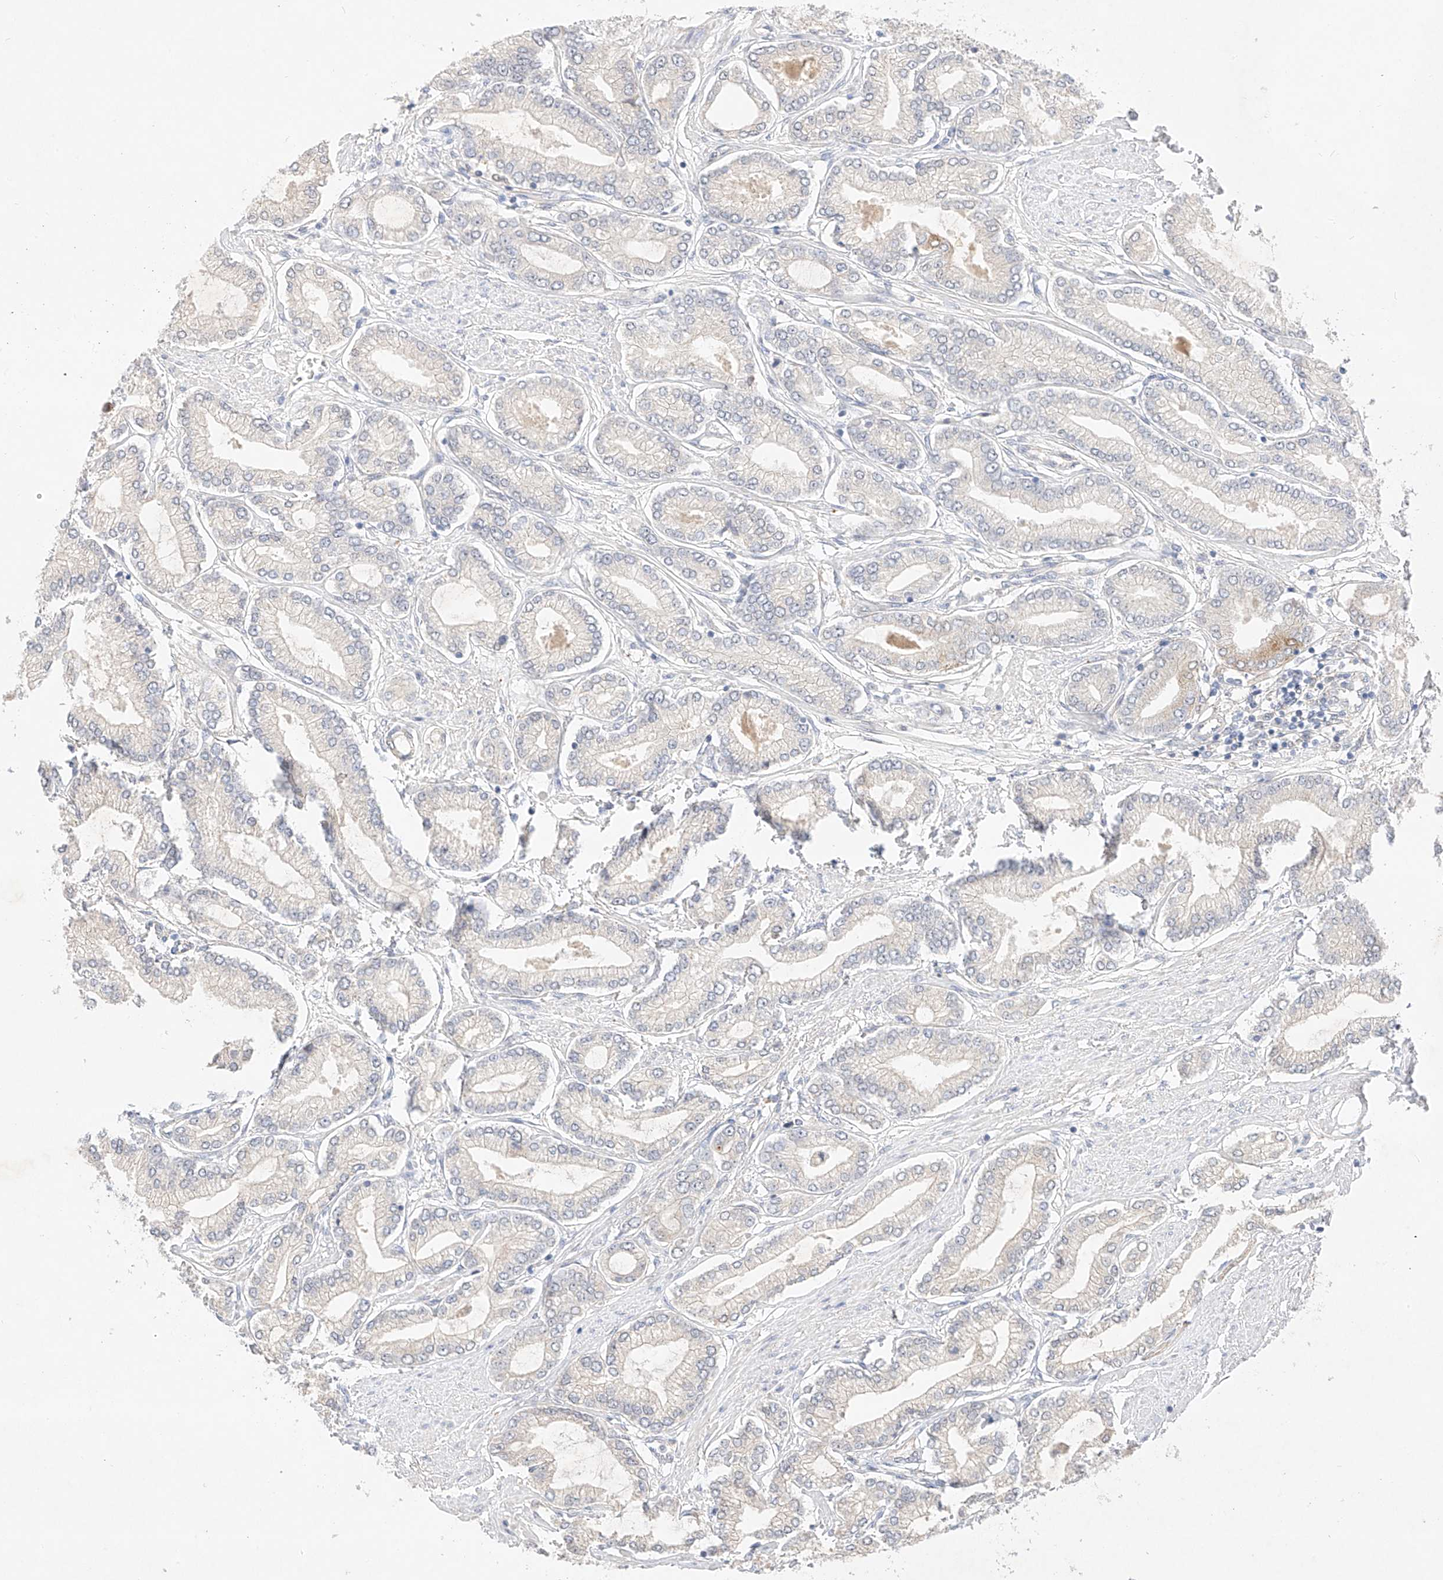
{"staining": {"intensity": "negative", "quantity": "none", "location": "none"}, "tissue": "prostate cancer", "cell_type": "Tumor cells", "image_type": "cancer", "snomed": [{"axis": "morphology", "description": "Adenocarcinoma, Low grade"}, {"axis": "topography", "description": "Prostate"}], "caption": "There is no significant expression in tumor cells of prostate cancer.", "gene": "IL22RA2", "patient": {"sex": "male", "age": 63}}